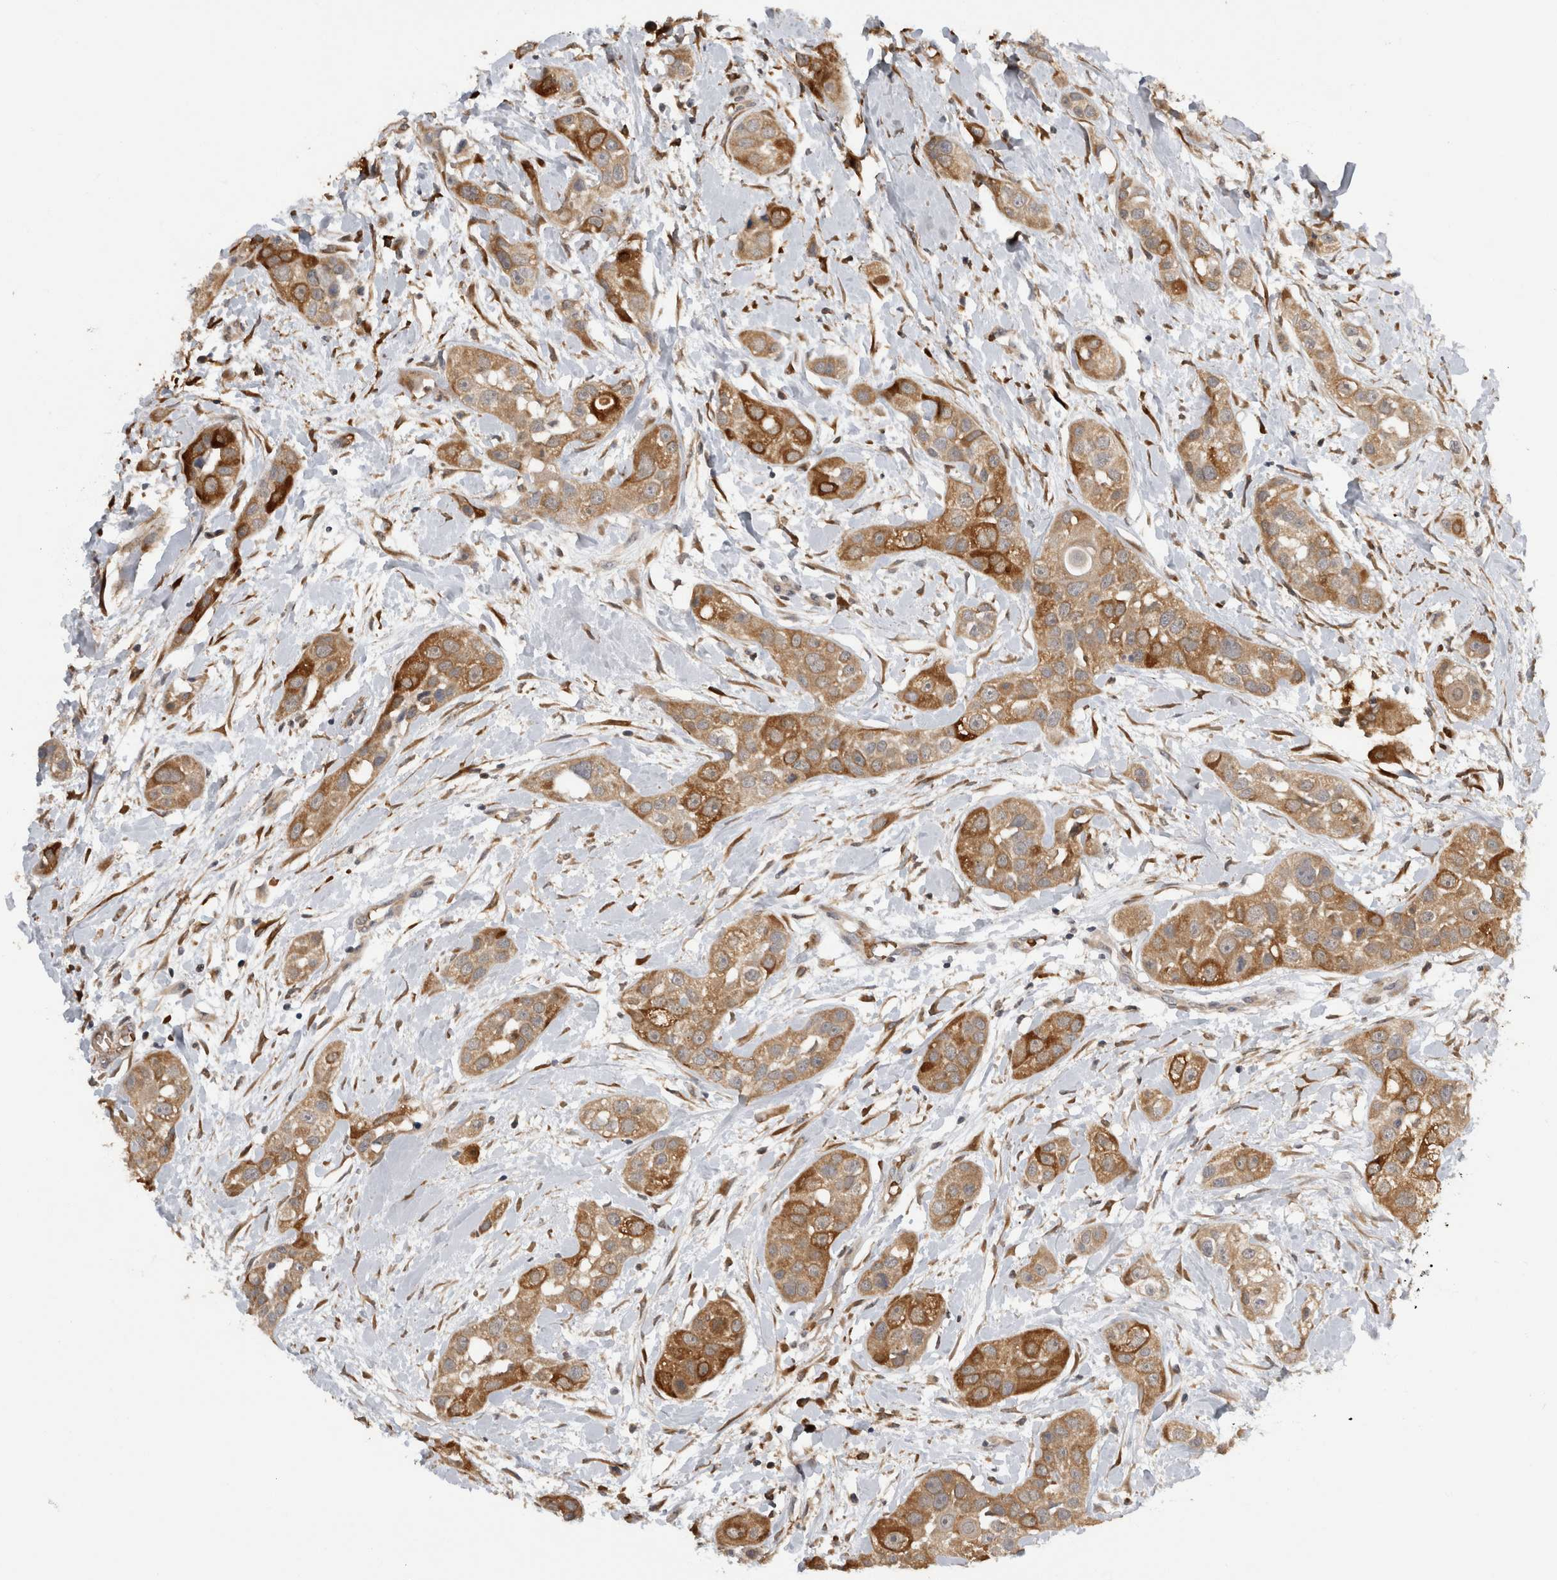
{"staining": {"intensity": "moderate", "quantity": ">75%", "location": "cytoplasmic/membranous"}, "tissue": "head and neck cancer", "cell_type": "Tumor cells", "image_type": "cancer", "snomed": [{"axis": "morphology", "description": "Normal tissue, NOS"}, {"axis": "morphology", "description": "Squamous cell carcinoma, NOS"}, {"axis": "topography", "description": "Skeletal muscle"}, {"axis": "topography", "description": "Head-Neck"}], "caption": "Head and neck cancer (squamous cell carcinoma) stained for a protein (brown) reveals moderate cytoplasmic/membranous positive expression in approximately >75% of tumor cells.", "gene": "APOL2", "patient": {"sex": "male", "age": 51}}